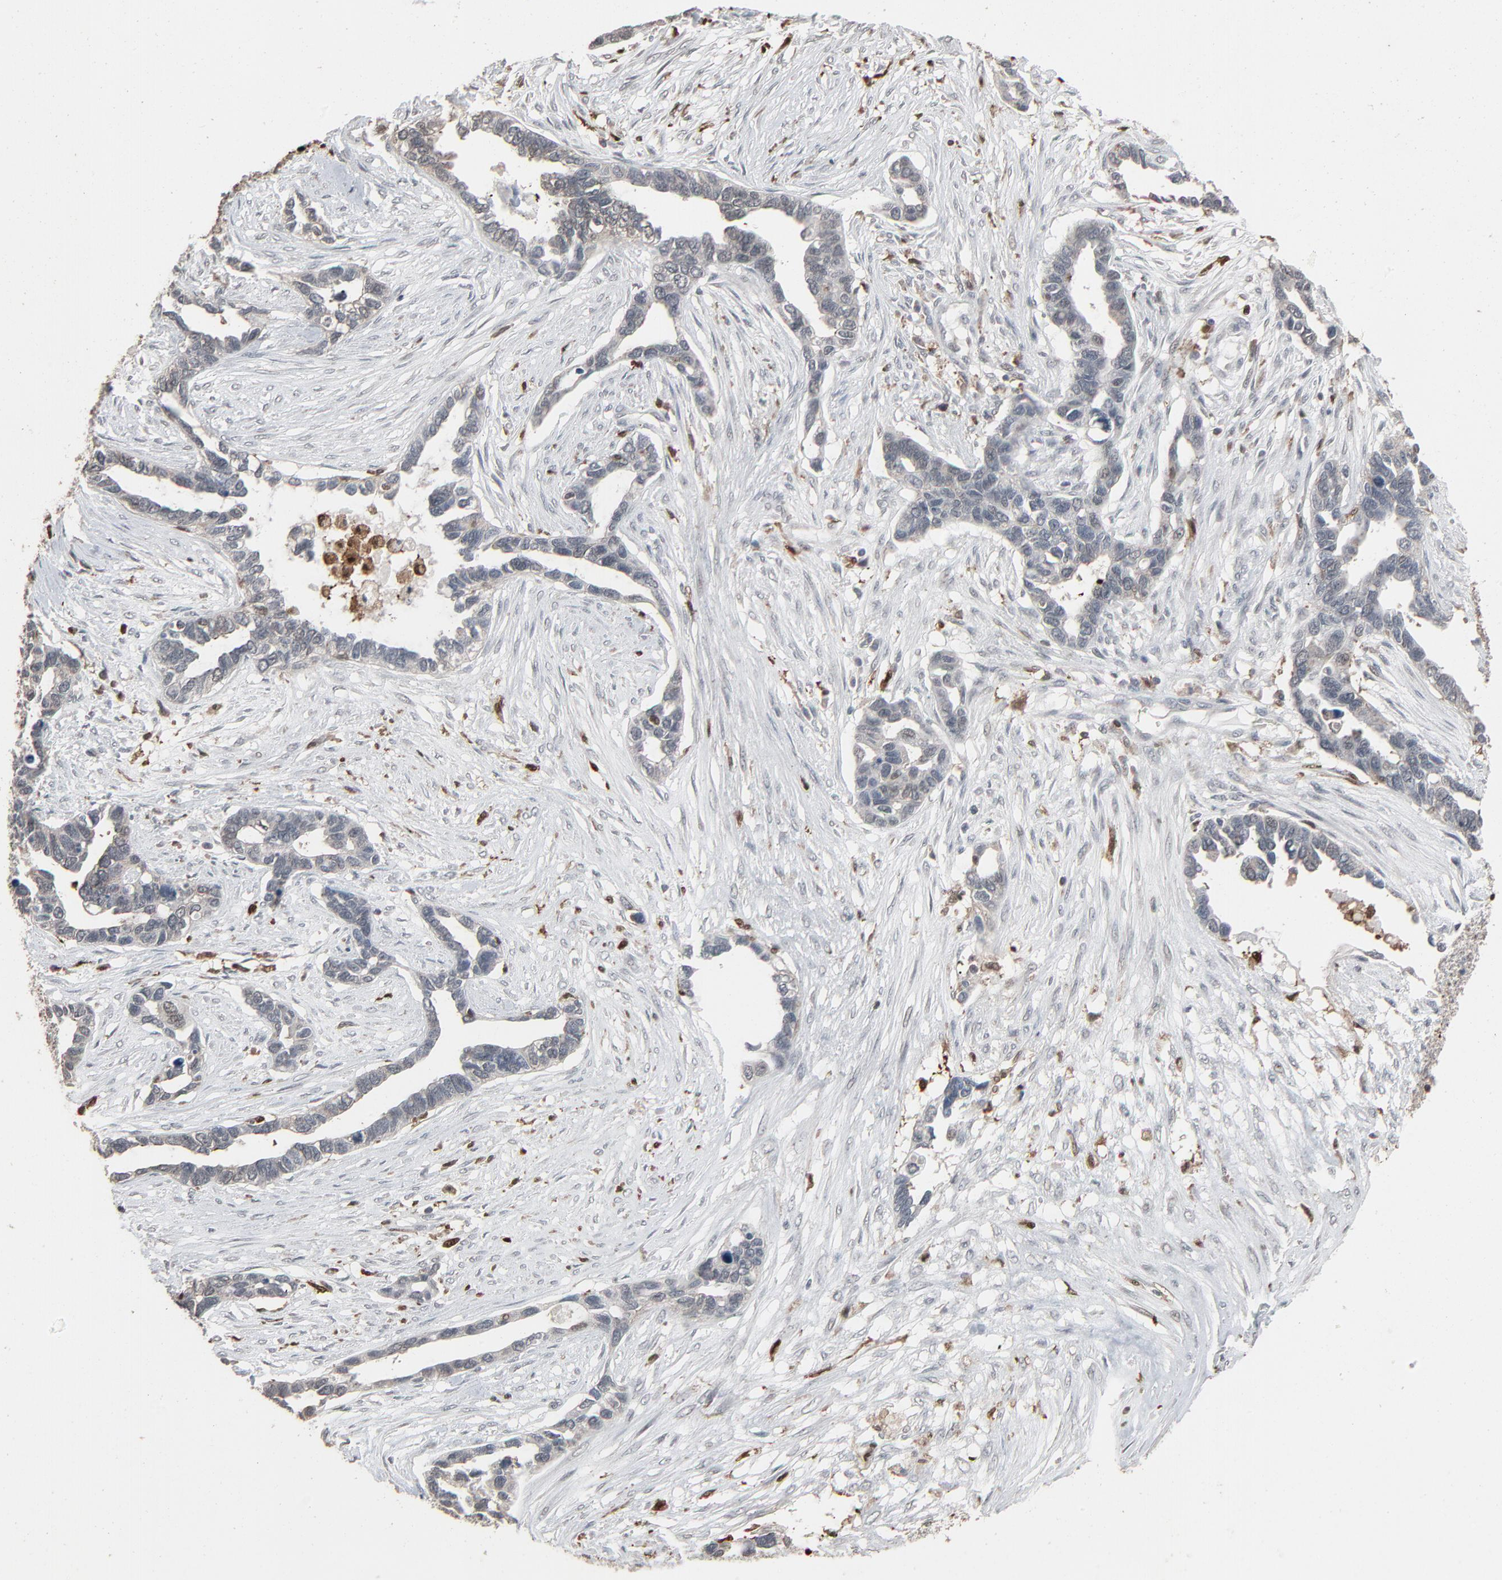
{"staining": {"intensity": "negative", "quantity": "none", "location": "none"}, "tissue": "ovarian cancer", "cell_type": "Tumor cells", "image_type": "cancer", "snomed": [{"axis": "morphology", "description": "Cystadenocarcinoma, serous, NOS"}, {"axis": "topography", "description": "Ovary"}], "caption": "There is no significant positivity in tumor cells of ovarian serous cystadenocarcinoma.", "gene": "DOCK8", "patient": {"sex": "female", "age": 54}}